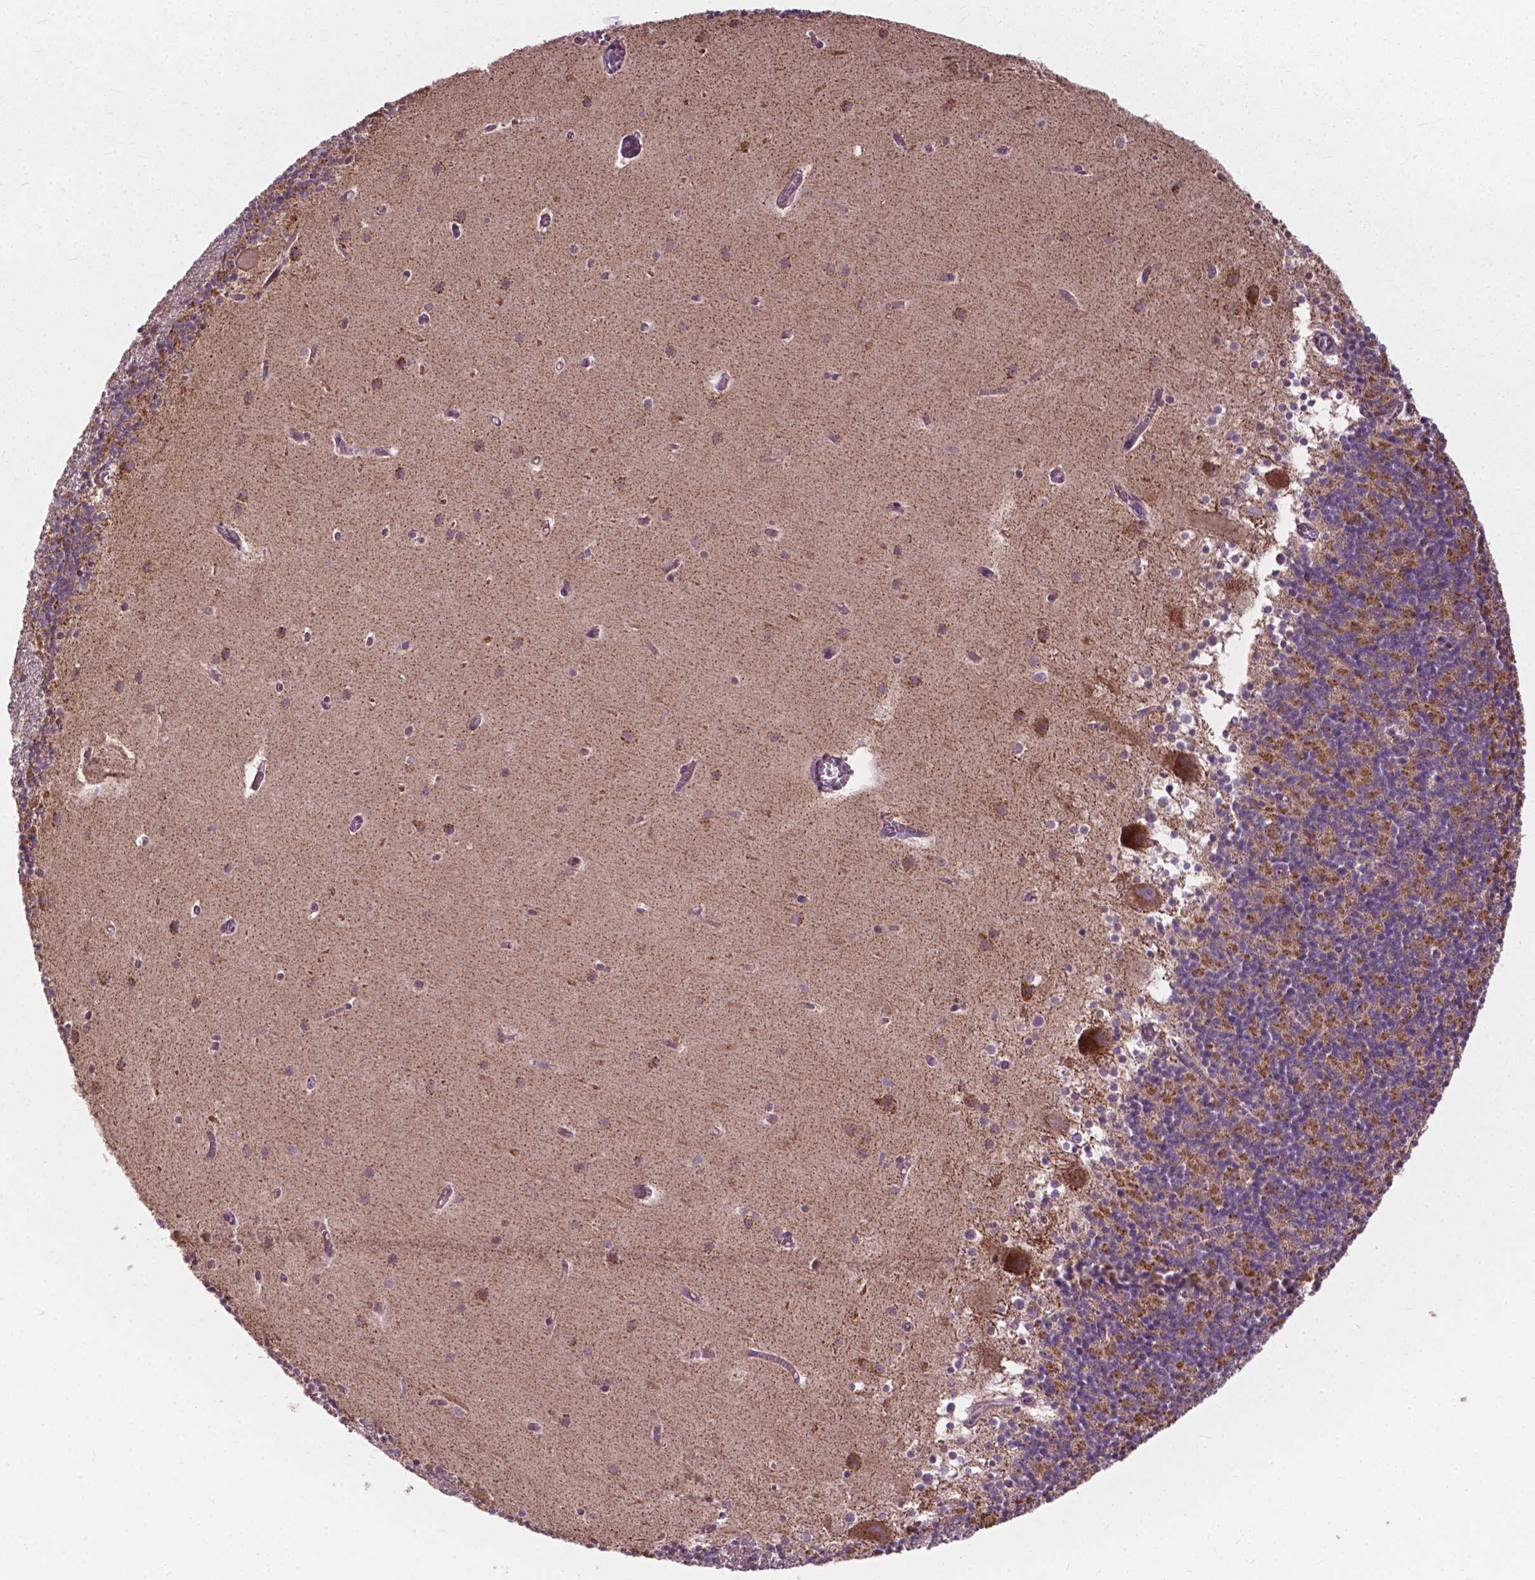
{"staining": {"intensity": "moderate", "quantity": ">75%", "location": "cytoplasmic/membranous"}, "tissue": "cerebellum", "cell_type": "Cells in granular layer", "image_type": "normal", "snomed": [{"axis": "morphology", "description": "Normal tissue, NOS"}, {"axis": "topography", "description": "Cerebellum"}], "caption": "The micrograph demonstrates immunohistochemical staining of normal cerebellum. There is moderate cytoplasmic/membranous expression is seen in approximately >75% of cells in granular layer. (DAB = brown stain, brightfield microscopy at high magnification).", "gene": "NDUFA10", "patient": {"sex": "male", "age": 70}}